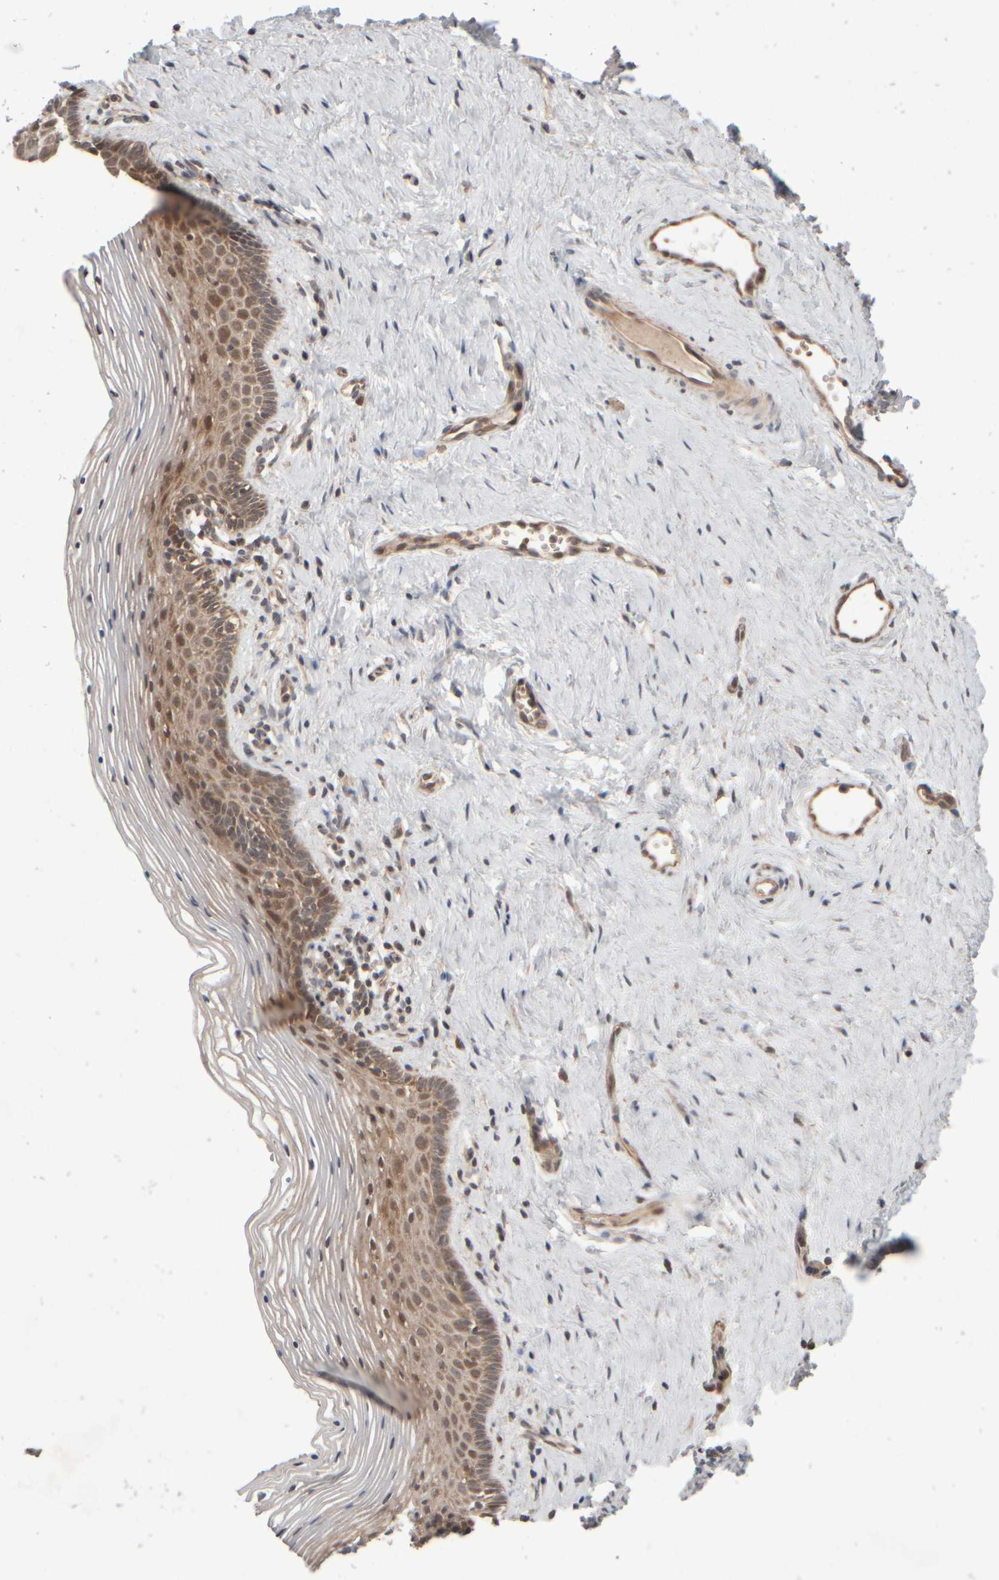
{"staining": {"intensity": "moderate", "quantity": "25%-75%", "location": "cytoplasmic/membranous,nuclear"}, "tissue": "vagina", "cell_type": "Squamous epithelial cells", "image_type": "normal", "snomed": [{"axis": "morphology", "description": "Normal tissue, NOS"}, {"axis": "topography", "description": "Vagina"}], "caption": "Moderate cytoplasmic/membranous,nuclear protein expression is appreciated in about 25%-75% of squamous epithelial cells in vagina.", "gene": "ABHD11", "patient": {"sex": "female", "age": 32}}